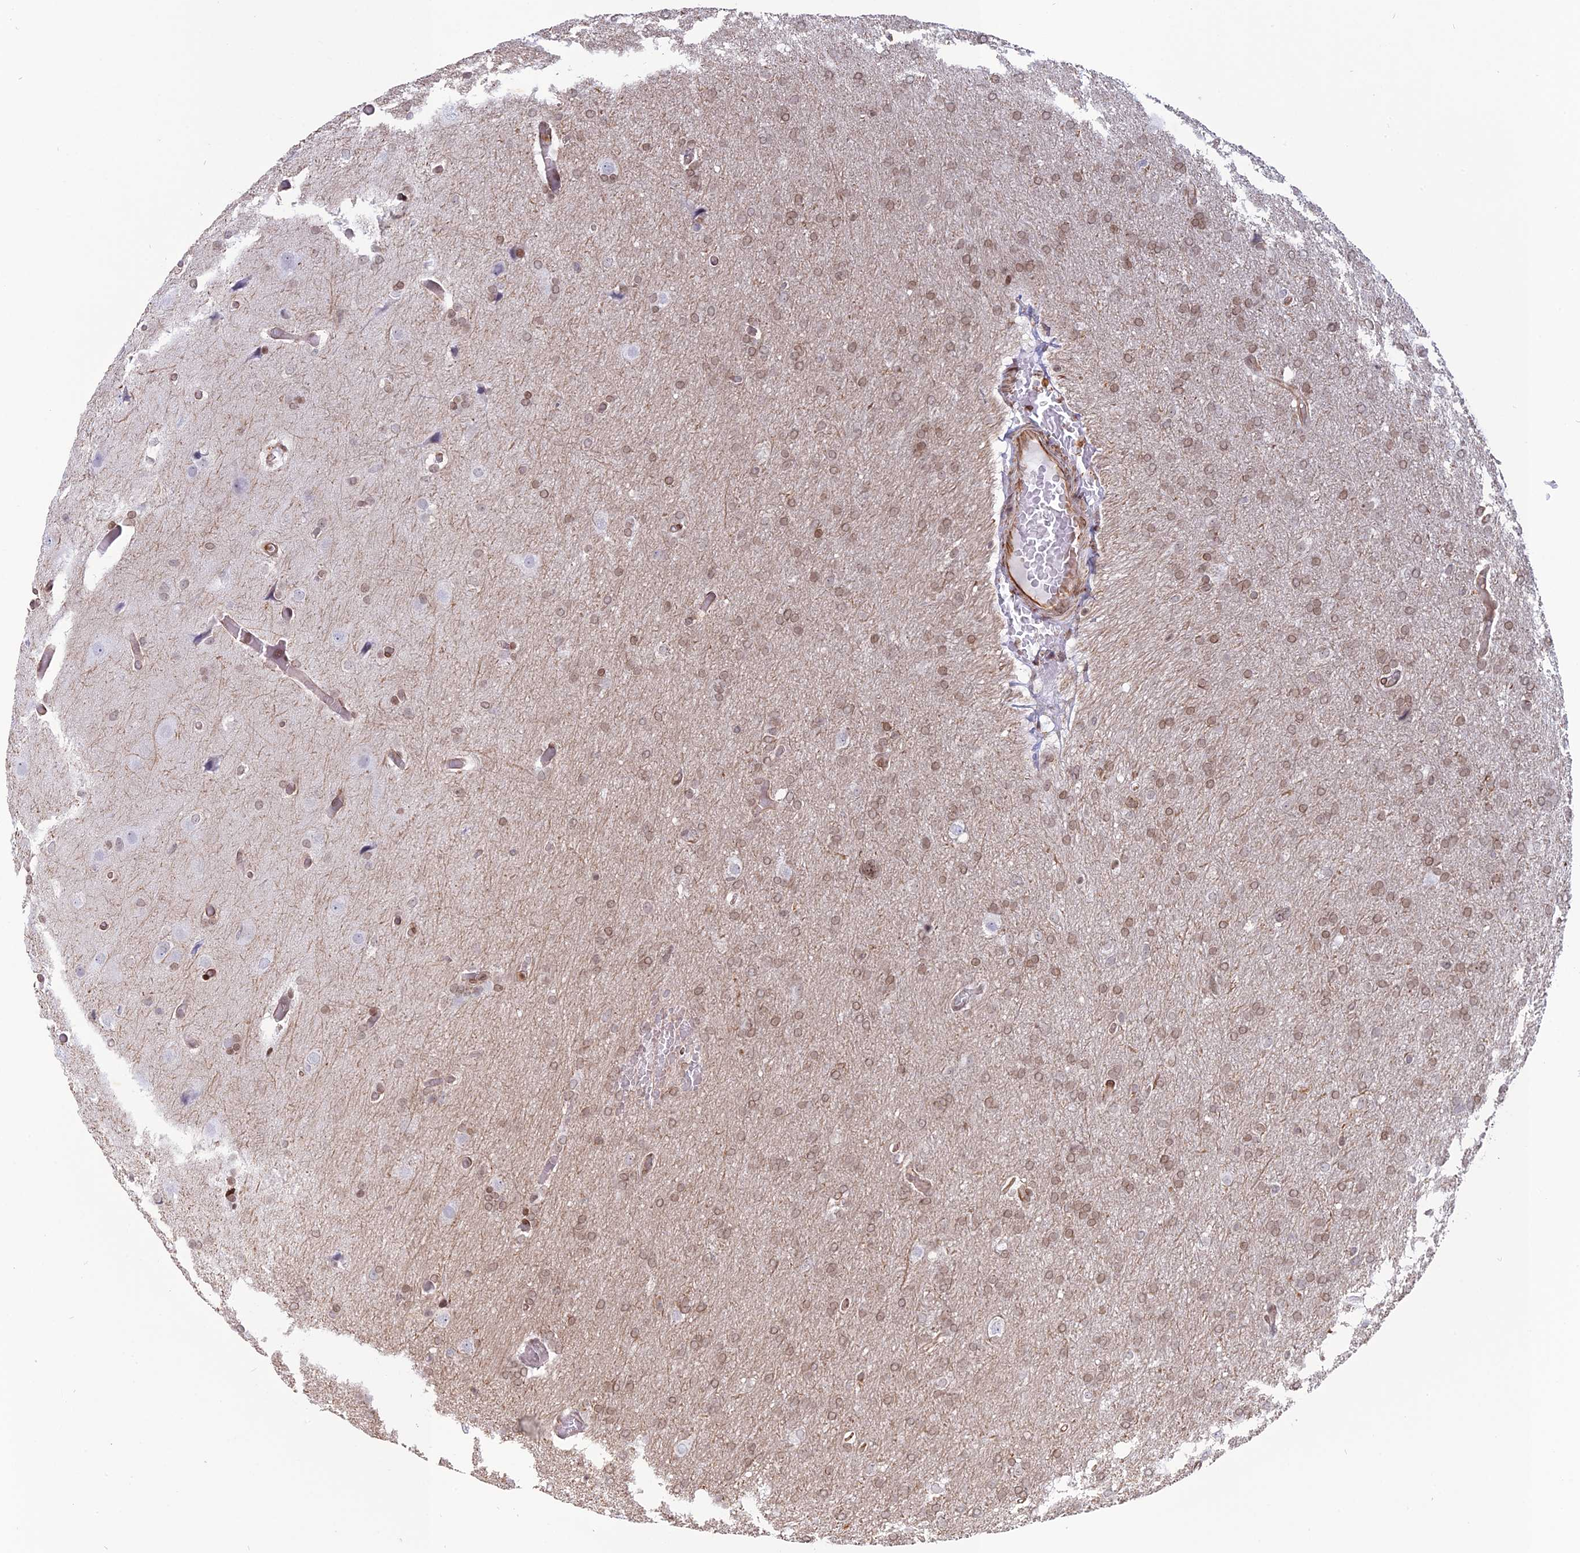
{"staining": {"intensity": "weak", "quantity": ">75%", "location": "cytoplasmic/membranous,nuclear"}, "tissue": "glioma", "cell_type": "Tumor cells", "image_type": "cancer", "snomed": [{"axis": "morphology", "description": "Glioma, malignant, High grade"}, {"axis": "topography", "description": "Cerebral cortex"}], "caption": "DAB immunohistochemical staining of human high-grade glioma (malignant) shows weak cytoplasmic/membranous and nuclear protein expression in approximately >75% of tumor cells.", "gene": "APOBR", "patient": {"sex": "female", "age": 36}}